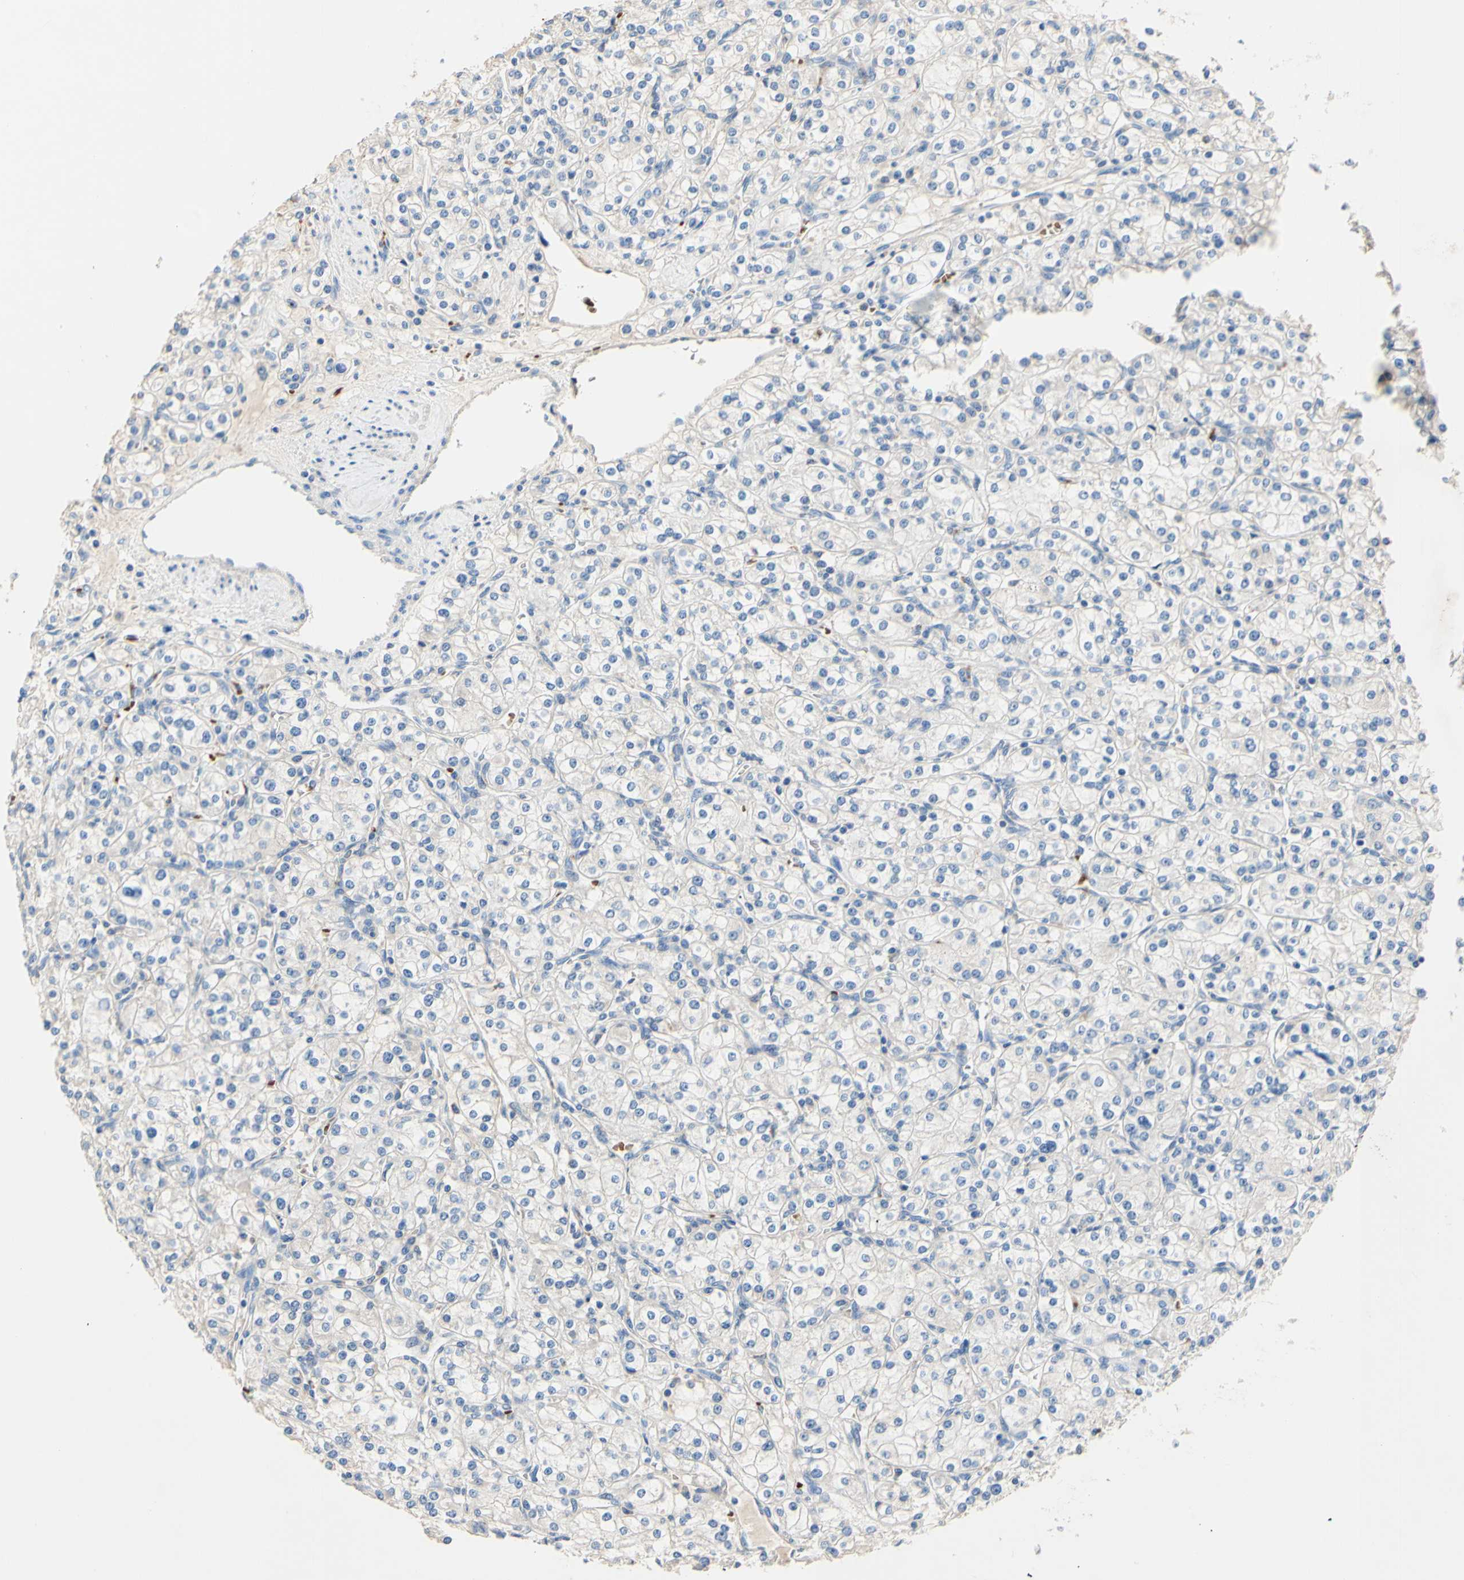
{"staining": {"intensity": "negative", "quantity": "none", "location": "none"}, "tissue": "renal cancer", "cell_type": "Tumor cells", "image_type": "cancer", "snomed": [{"axis": "morphology", "description": "Adenocarcinoma, NOS"}, {"axis": "topography", "description": "Kidney"}], "caption": "A photomicrograph of adenocarcinoma (renal) stained for a protein exhibits no brown staining in tumor cells.", "gene": "CDON", "patient": {"sex": "male", "age": 77}}